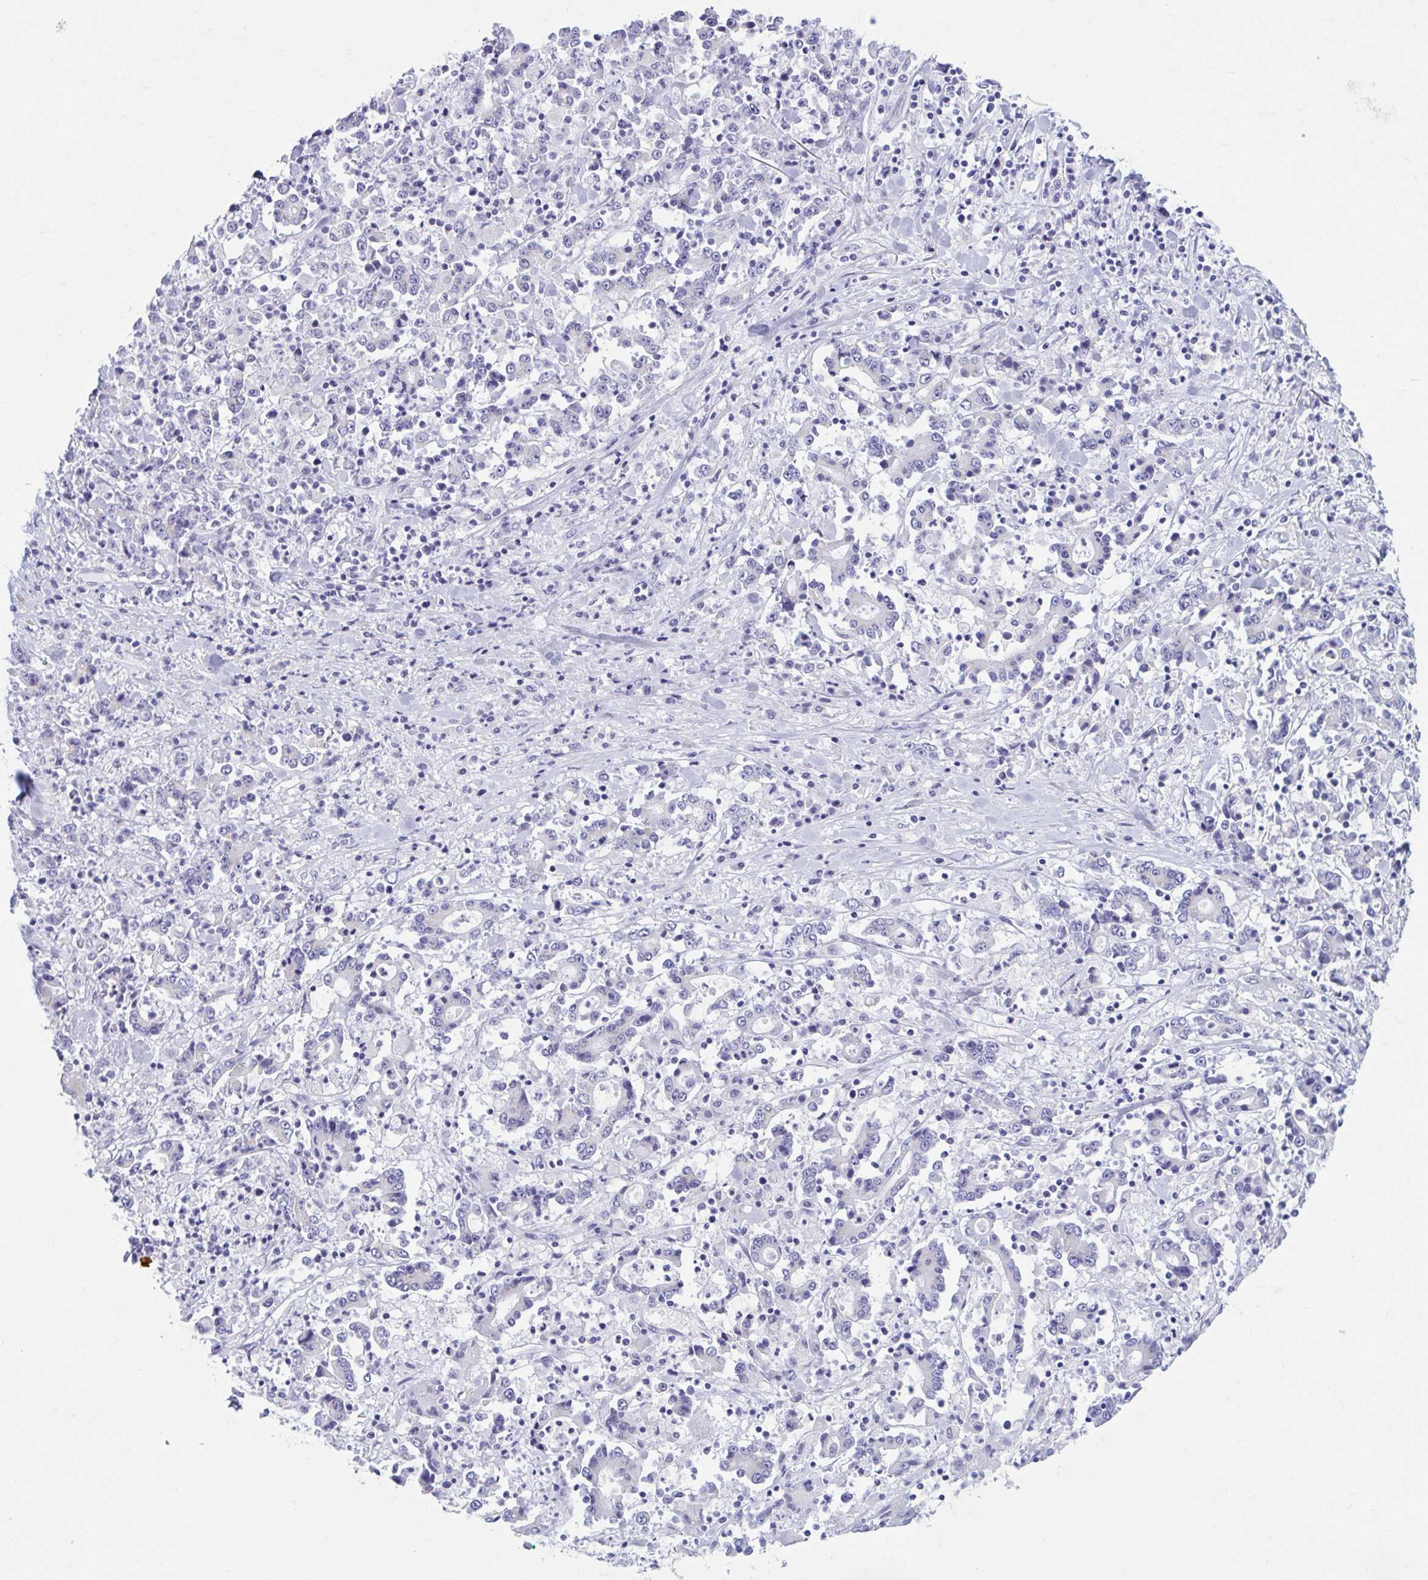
{"staining": {"intensity": "negative", "quantity": "none", "location": "none"}, "tissue": "stomach cancer", "cell_type": "Tumor cells", "image_type": "cancer", "snomed": [{"axis": "morphology", "description": "Adenocarcinoma, NOS"}, {"axis": "topography", "description": "Stomach, upper"}], "caption": "There is no significant positivity in tumor cells of stomach cancer (adenocarcinoma).", "gene": "KCNE2", "patient": {"sex": "male", "age": 68}}